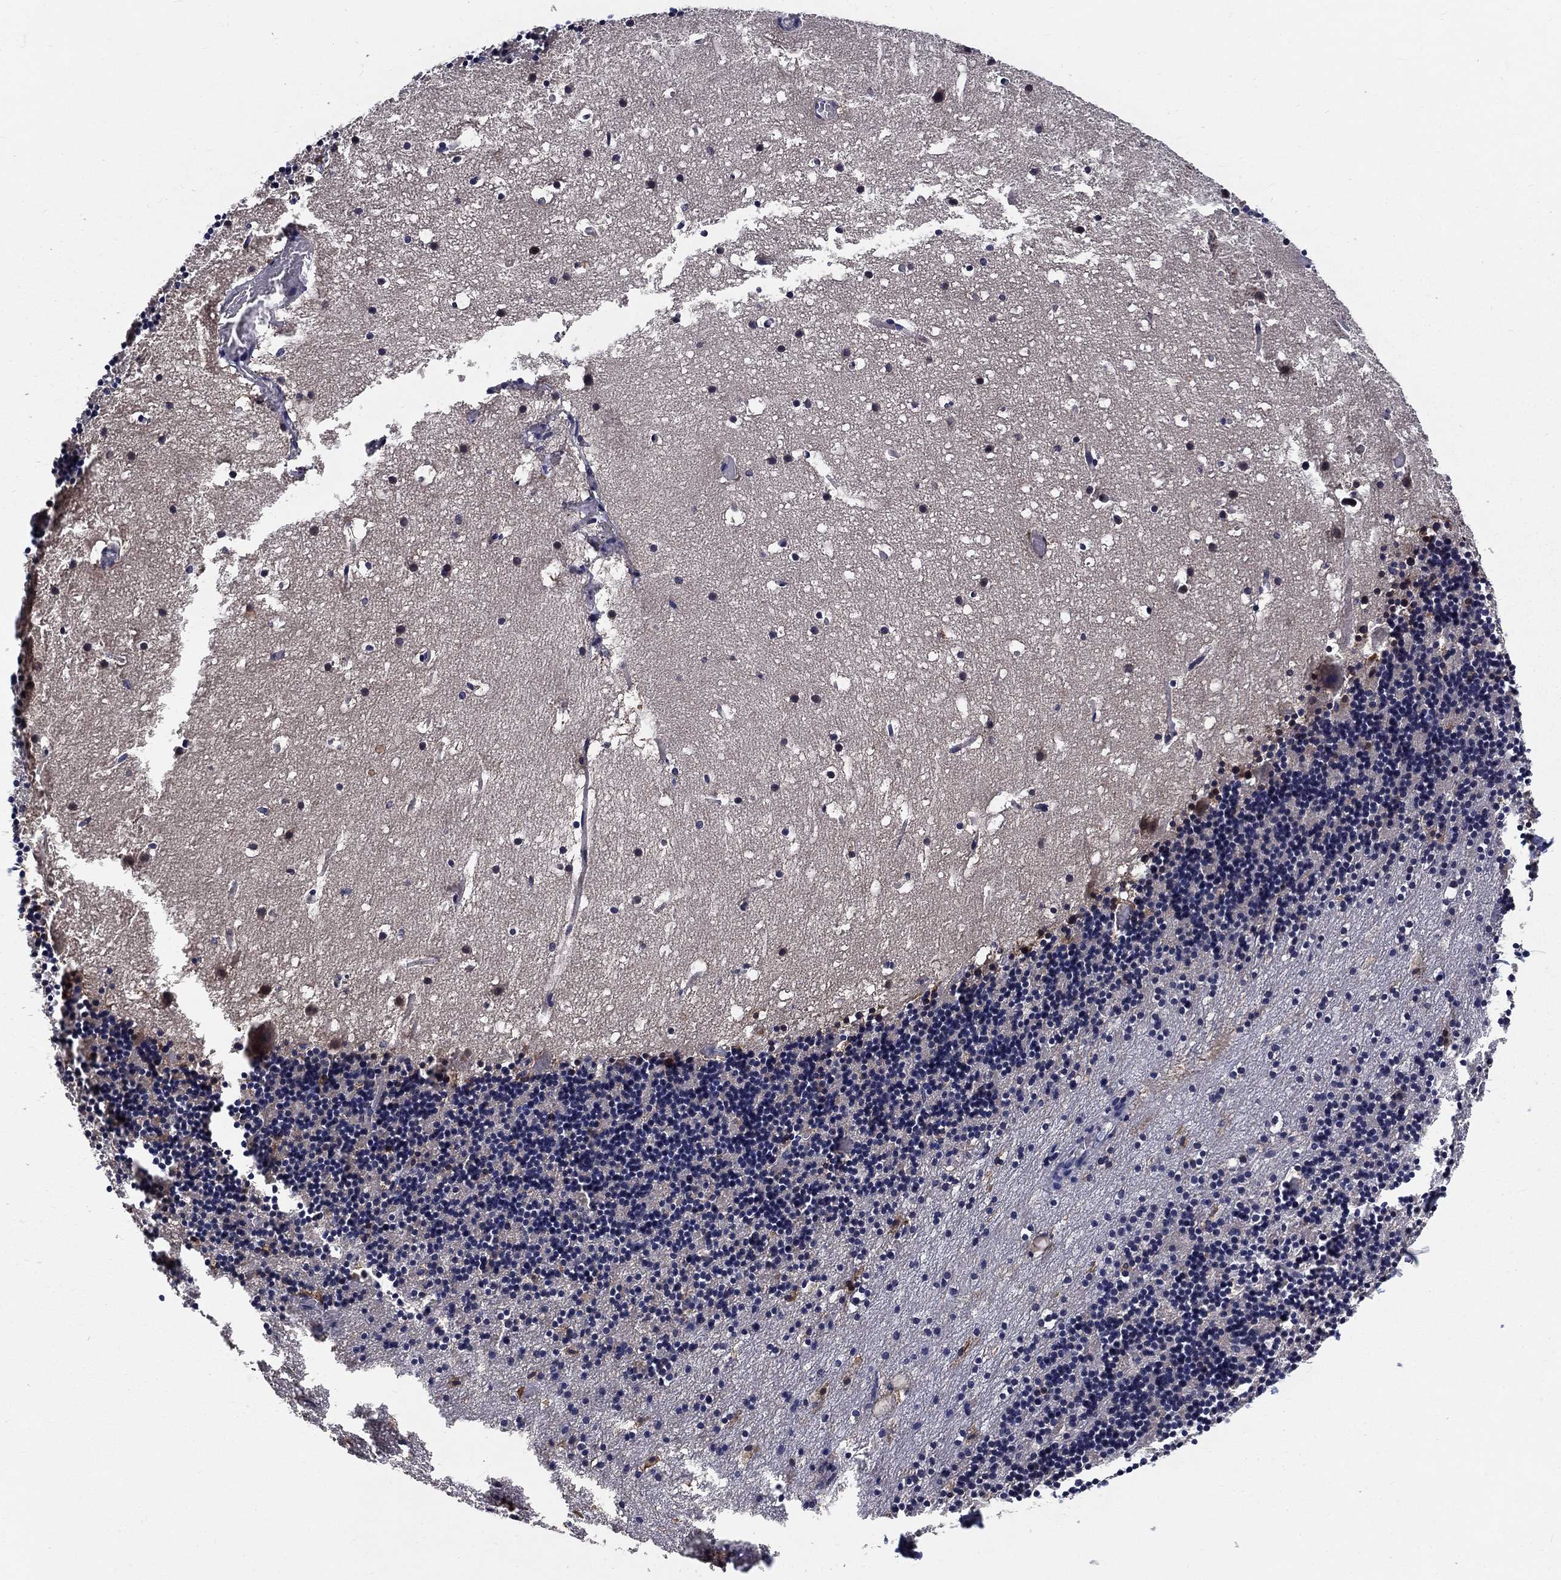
{"staining": {"intensity": "negative", "quantity": "none", "location": "none"}, "tissue": "cerebellum", "cell_type": "Cells in granular layer", "image_type": "normal", "snomed": [{"axis": "morphology", "description": "Normal tissue, NOS"}, {"axis": "topography", "description": "Cerebellum"}], "caption": "Immunohistochemical staining of unremarkable human cerebellum shows no significant staining in cells in granular layer.", "gene": "NME7", "patient": {"sex": "male", "age": 37}}